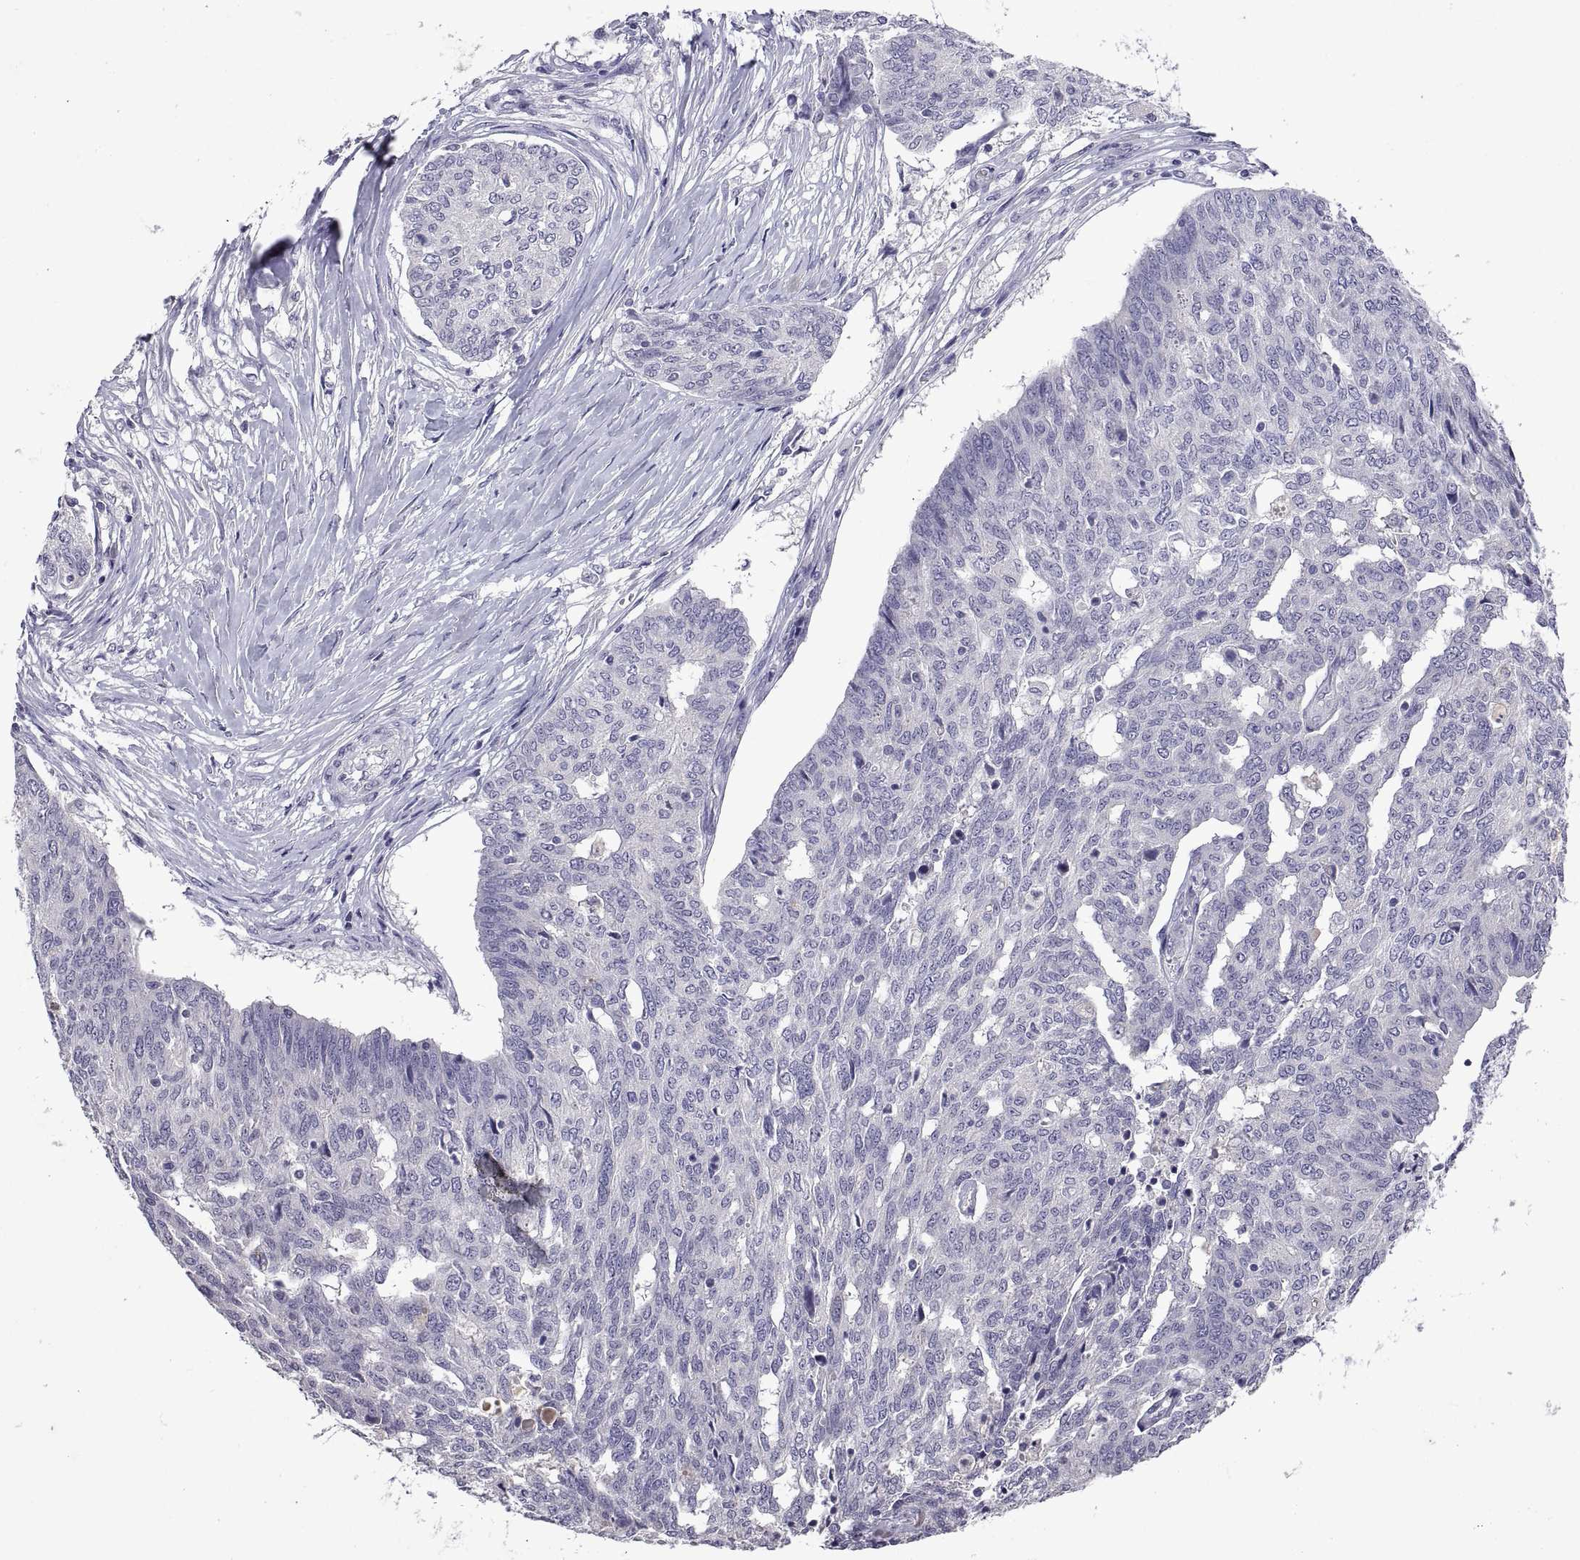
{"staining": {"intensity": "negative", "quantity": "none", "location": "none"}, "tissue": "ovarian cancer", "cell_type": "Tumor cells", "image_type": "cancer", "snomed": [{"axis": "morphology", "description": "Cystadenocarcinoma, serous, NOS"}, {"axis": "topography", "description": "Ovary"}], "caption": "An immunohistochemistry (IHC) micrograph of ovarian cancer is shown. There is no staining in tumor cells of ovarian cancer. Brightfield microscopy of immunohistochemistry stained with DAB (brown) and hematoxylin (blue), captured at high magnification.", "gene": "MS4A1", "patient": {"sex": "female", "age": 67}}